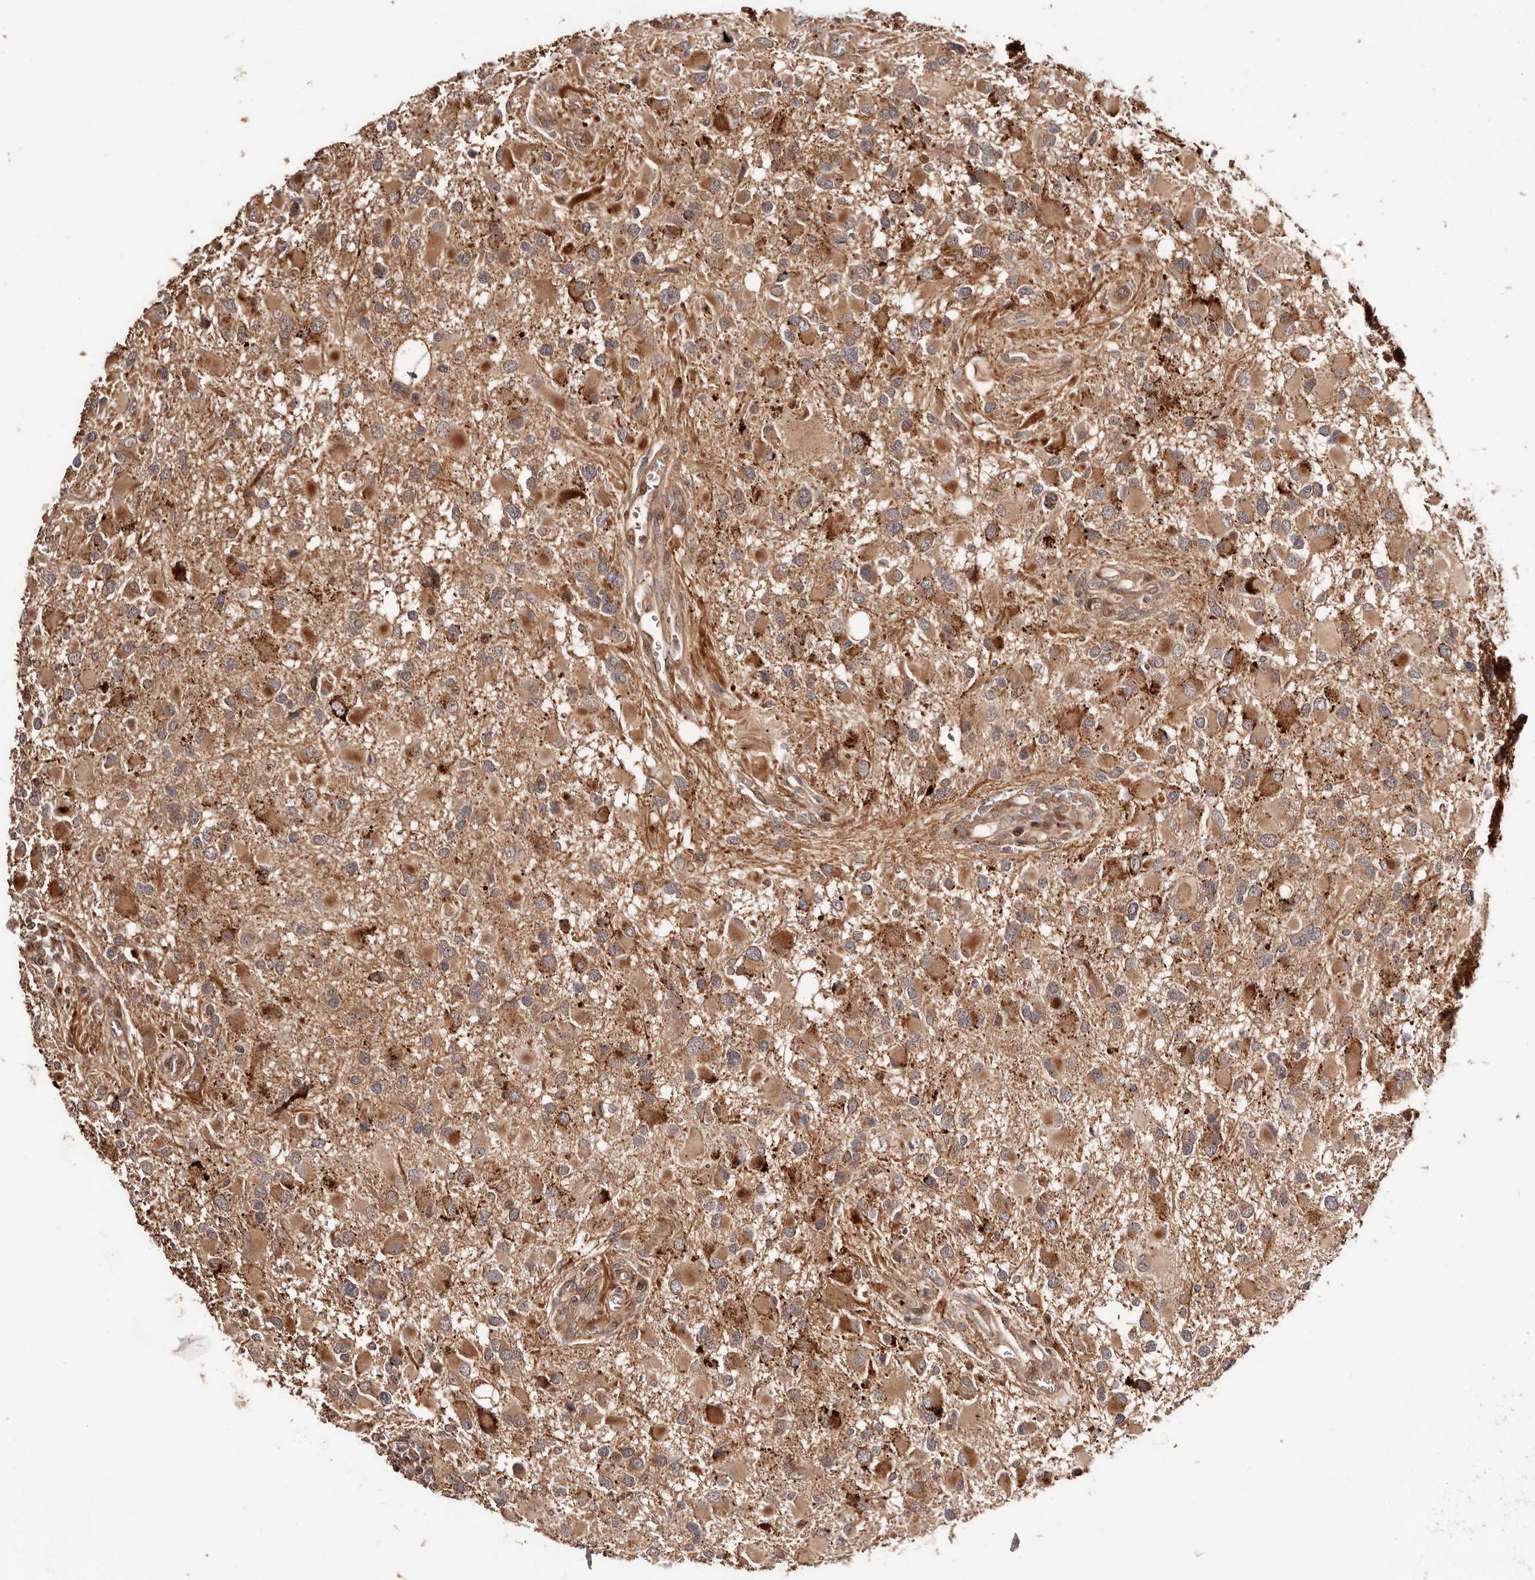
{"staining": {"intensity": "moderate", "quantity": ">75%", "location": "cytoplasmic/membranous"}, "tissue": "glioma", "cell_type": "Tumor cells", "image_type": "cancer", "snomed": [{"axis": "morphology", "description": "Glioma, malignant, High grade"}, {"axis": "topography", "description": "Brain"}], "caption": "Human glioma stained with a protein marker reveals moderate staining in tumor cells.", "gene": "PTPN22", "patient": {"sex": "male", "age": 53}}